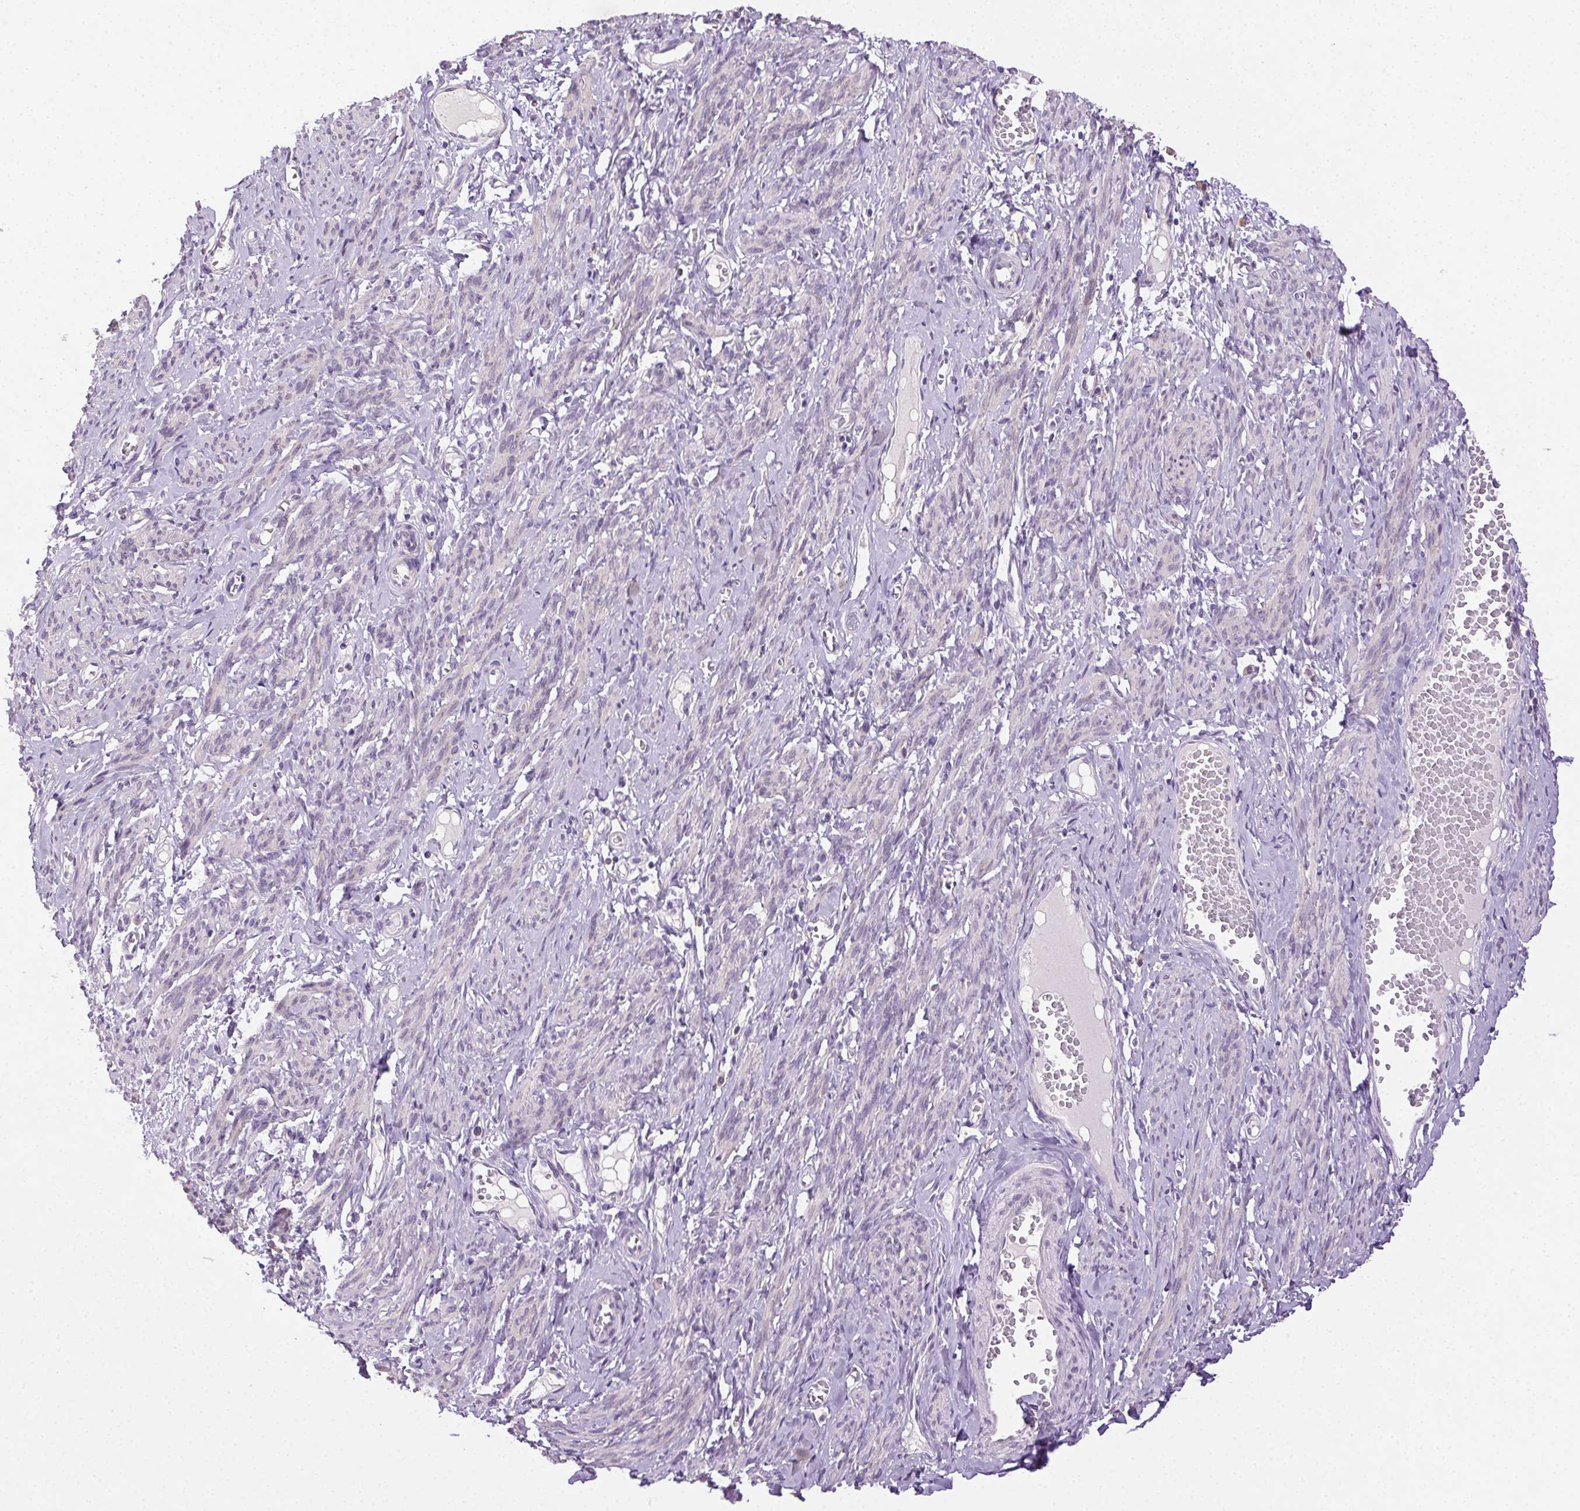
{"staining": {"intensity": "negative", "quantity": "none", "location": "none"}, "tissue": "smooth muscle", "cell_type": "Smooth muscle cells", "image_type": "normal", "snomed": [{"axis": "morphology", "description": "Normal tissue, NOS"}, {"axis": "topography", "description": "Smooth muscle"}], "caption": "A histopathology image of human smooth muscle is negative for staining in smooth muscle cells. (Brightfield microscopy of DAB IHC at high magnification).", "gene": "AKAP5", "patient": {"sex": "female", "age": 65}}